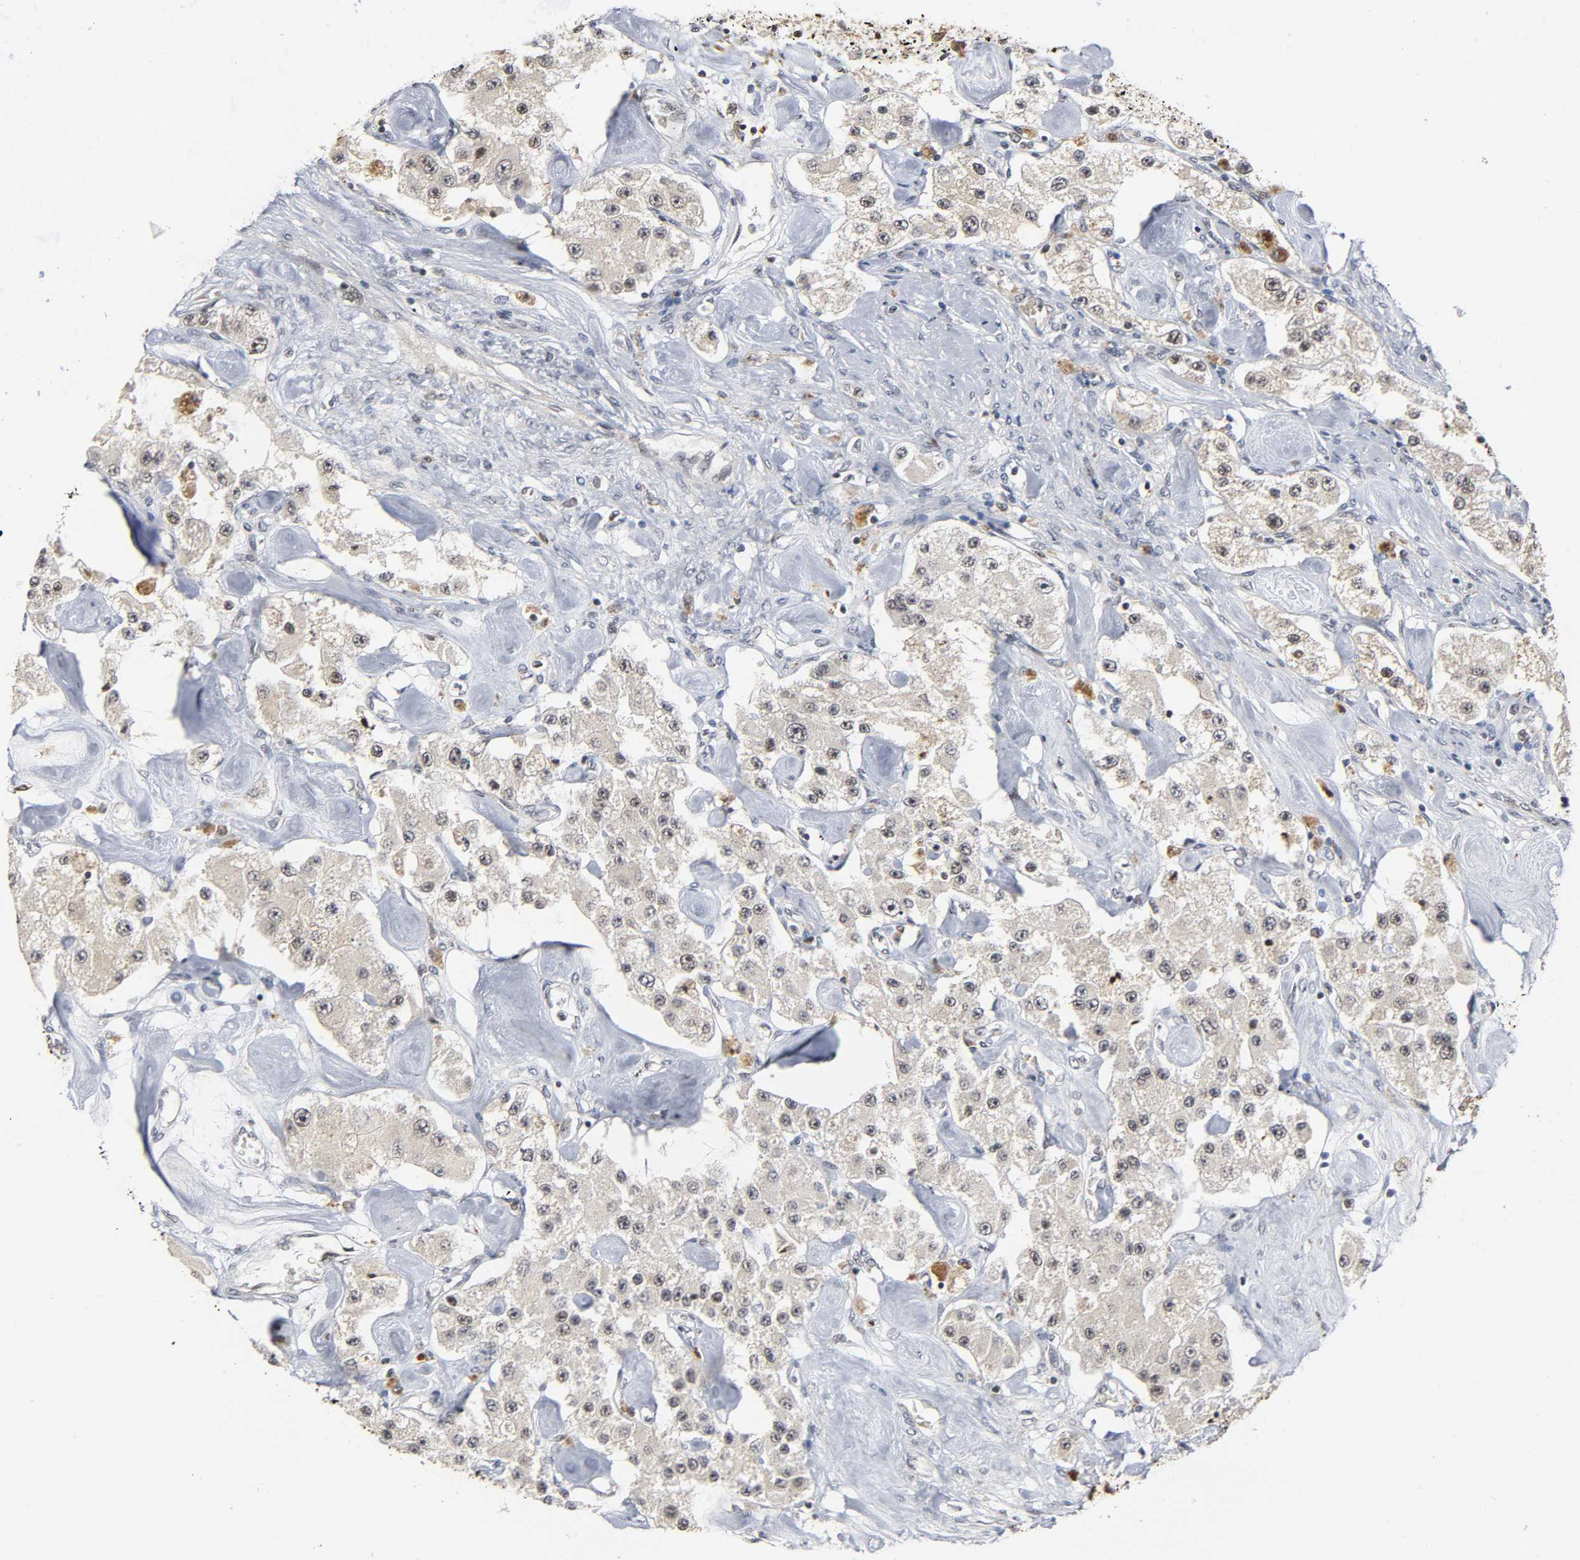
{"staining": {"intensity": "negative", "quantity": "none", "location": "none"}, "tissue": "carcinoid", "cell_type": "Tumor cells", "image_type": "cancer", "snomed": [{"axis": "morphology", "description": "Carcinoid, malignant, NOS"}, {"axis": "topography", "description": "Pancreas"}], "caption": "Tumor cells are negative for protein expression in human malignant carcinoid.", "gene": "KAT2B", "patient": {"sex": "male", "age": 41}}